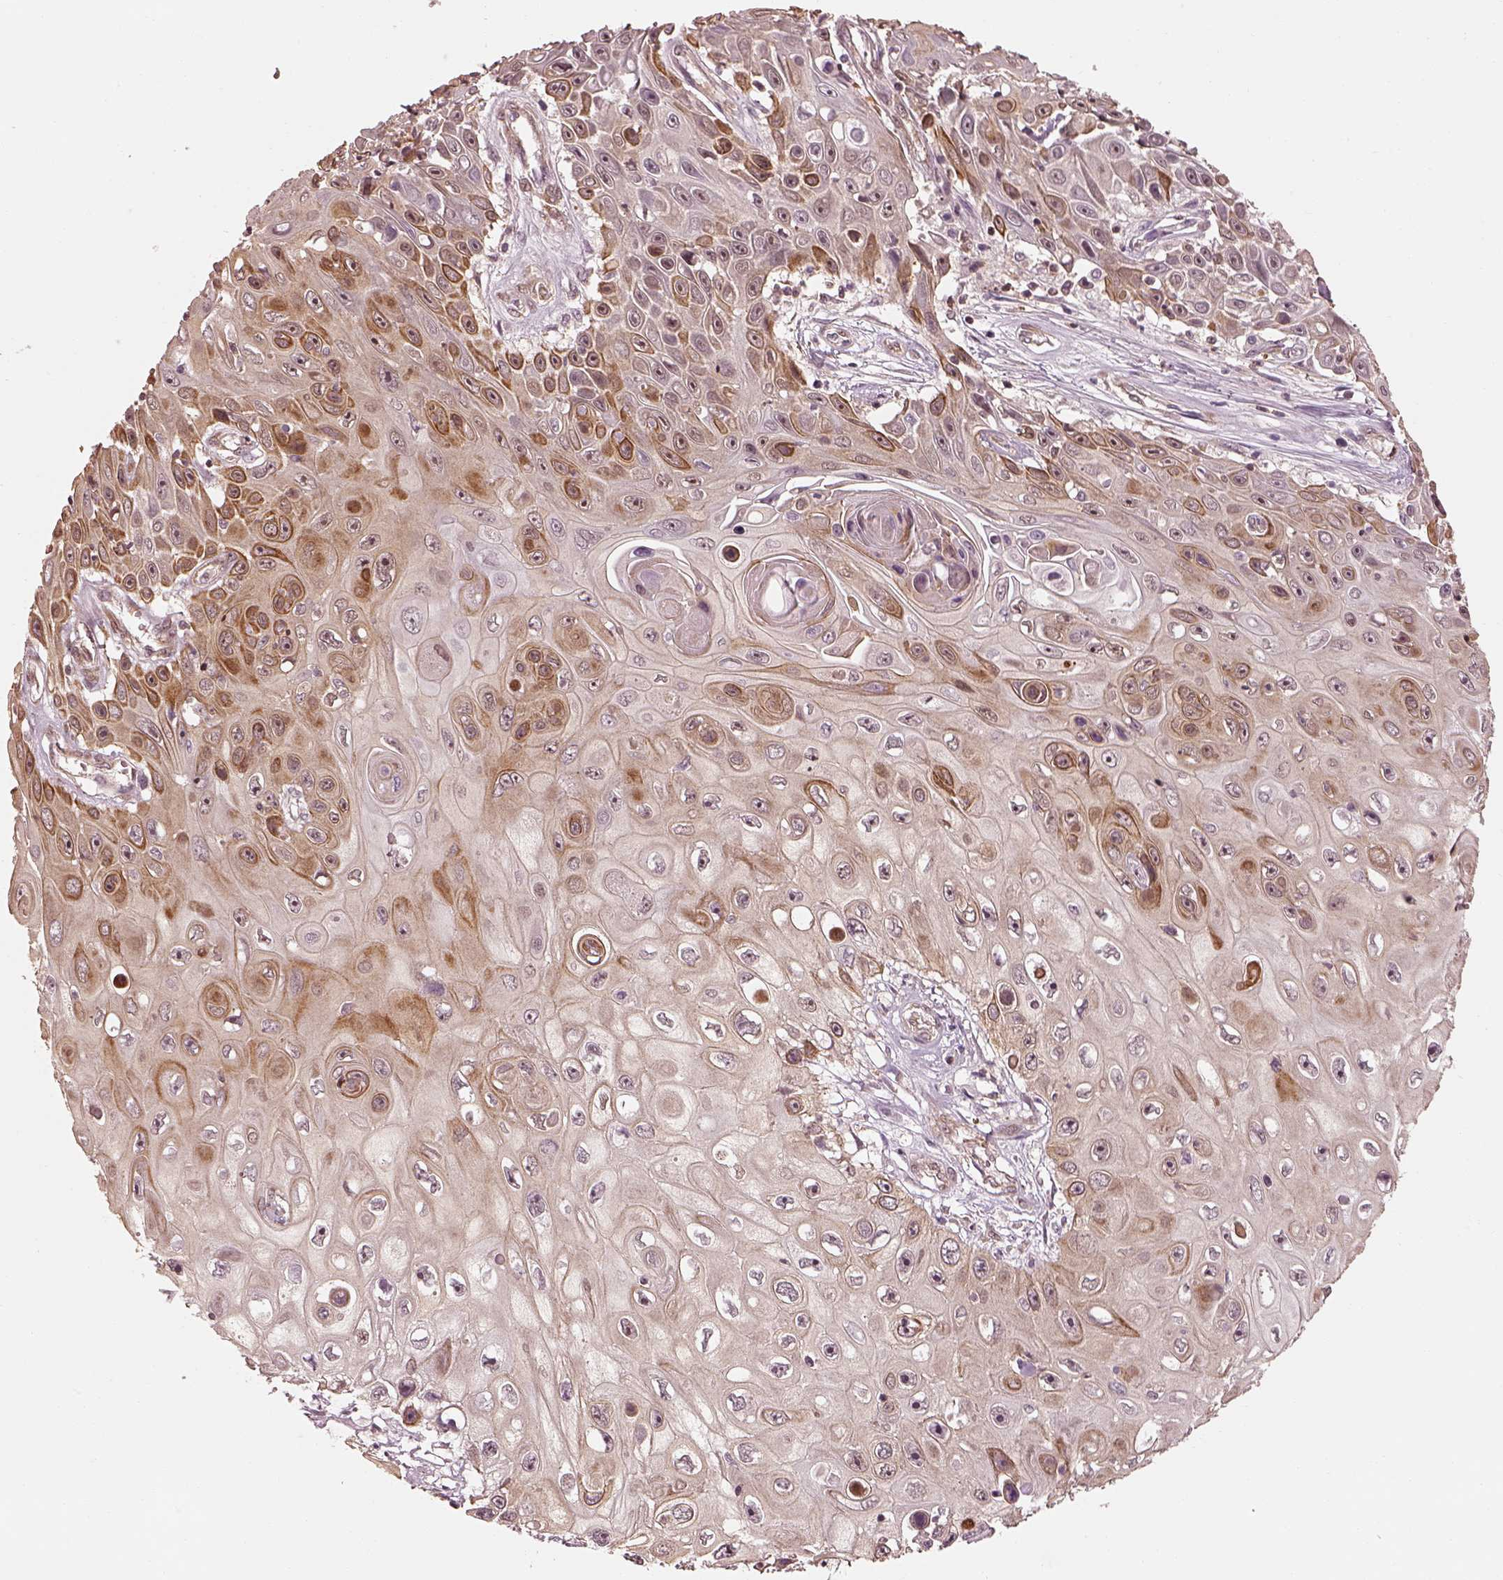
{"staining": {"intensity": "strong", "quantity": "<25%", "location": "cytoplasmic/membranous"}, "tissue": "skin cancer", "cell_type": "Tumor cells", "image_type": "cancer", "snomed": [{"axis": "morphology", "description": "Squamous cell carcinoma, NOS"}, {"axis": "topography", "description": "Skin"}], "caption": "A medium amount of strong cytoplasmic/membranous expression is present in approximately <25% of tumor cells in skin cancer tissue. (DAB (3,3'-diaminobenzidine) IHC, brown staining for protein, blue staining for nuclei).", "gene": "LSM14A", "patient": {"sex": "male", "age": 82}}